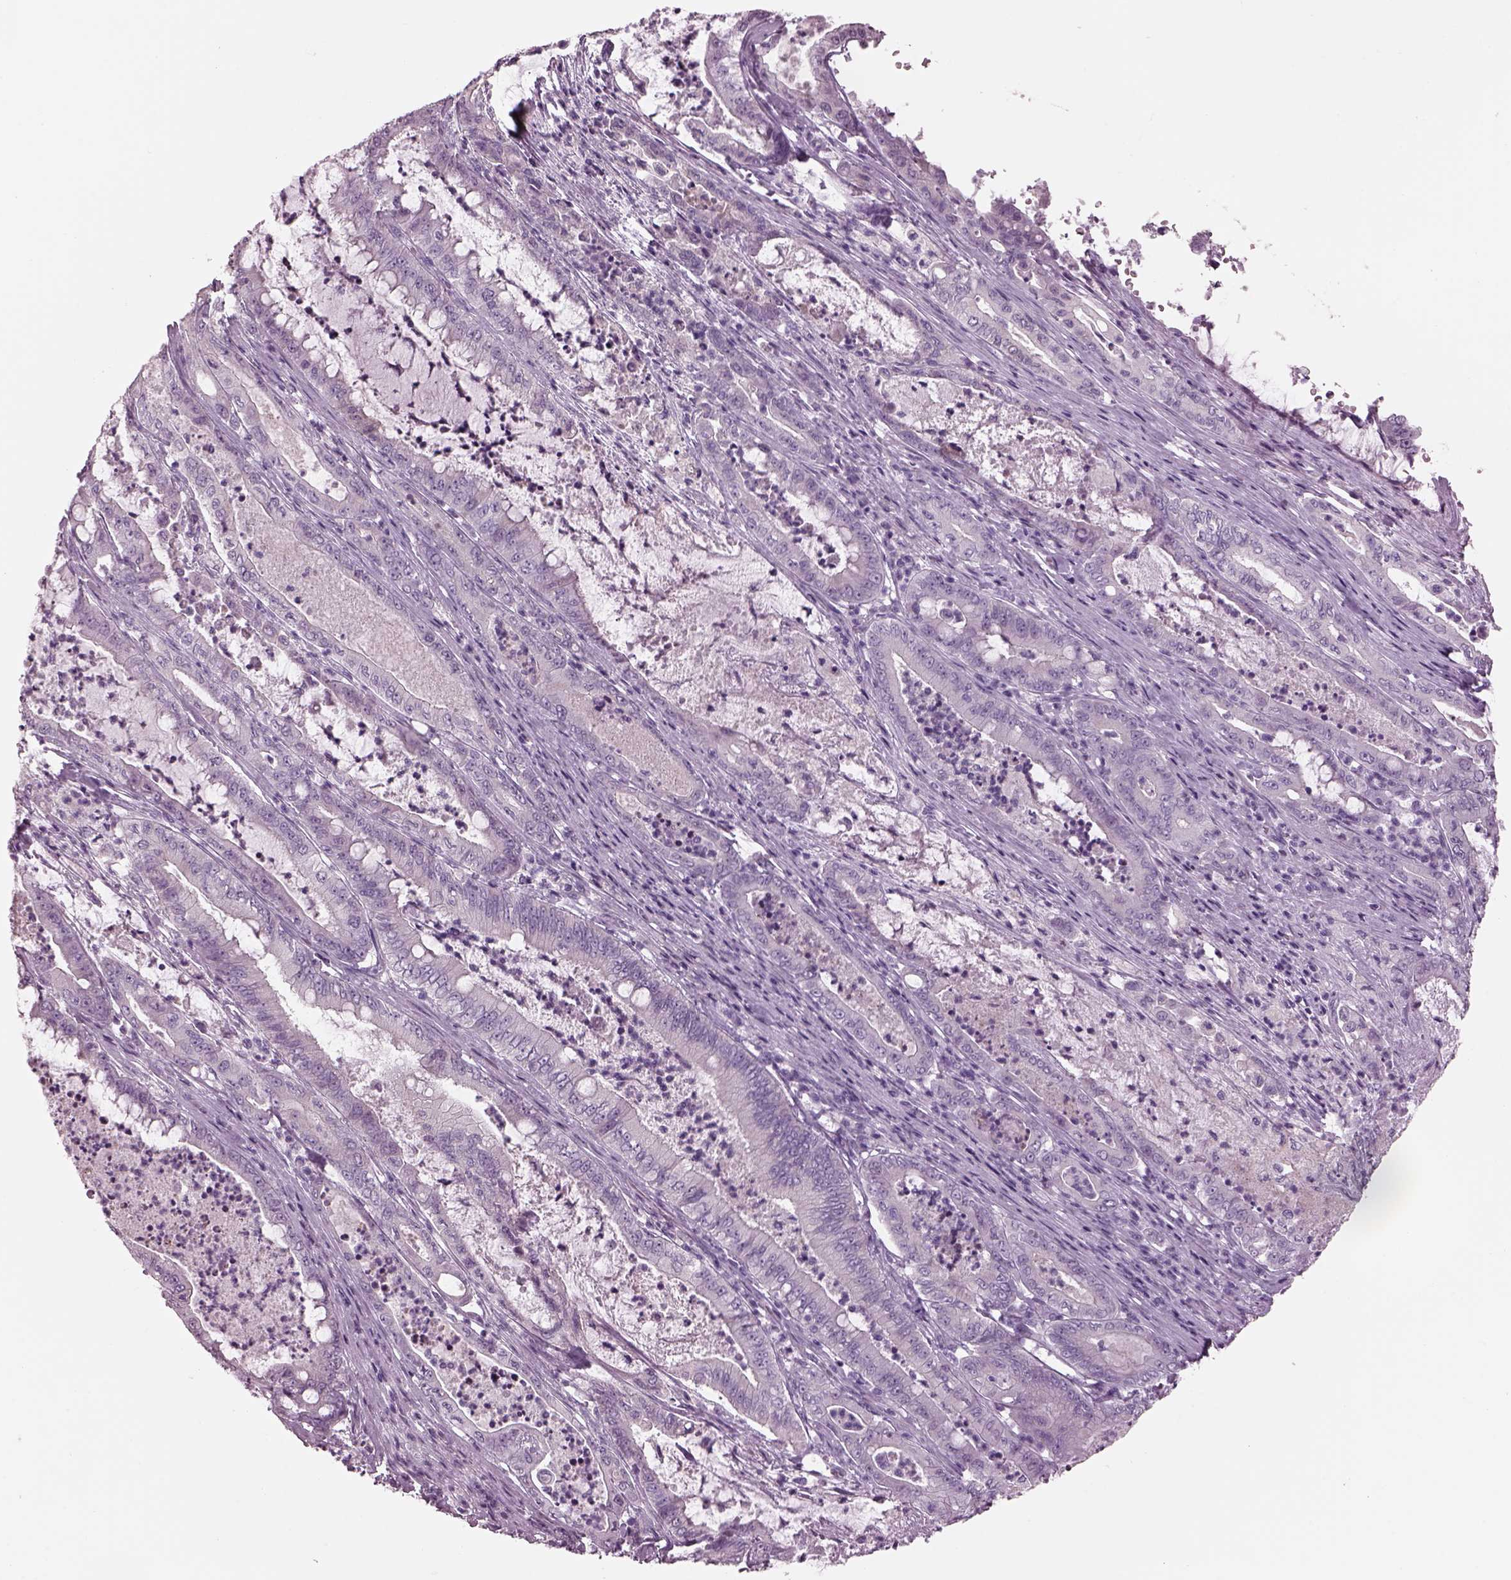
{"staining": {"intensity": "negative", "quantity": "none", "location": "none"}, "tissue": "pancreatic cancer", "cell_type": "Tumor cells", "image_type": "cancer", "snomed": [{"axis": "morphology", "description": "Adenocarcinoma, NOS"}, {"axis": "topography", "description": "Pancreas"}], "caption": "Immunohistochemistry histopathology image of neoplastic tissue: adenocarcinoma (pancreatic) stained with DAB (3,3'-diaminobenzidine) displays no significant protein staining in tumor cells.", "gene": "CYLC1", "patient": {"sex": "male", "age": 71}}